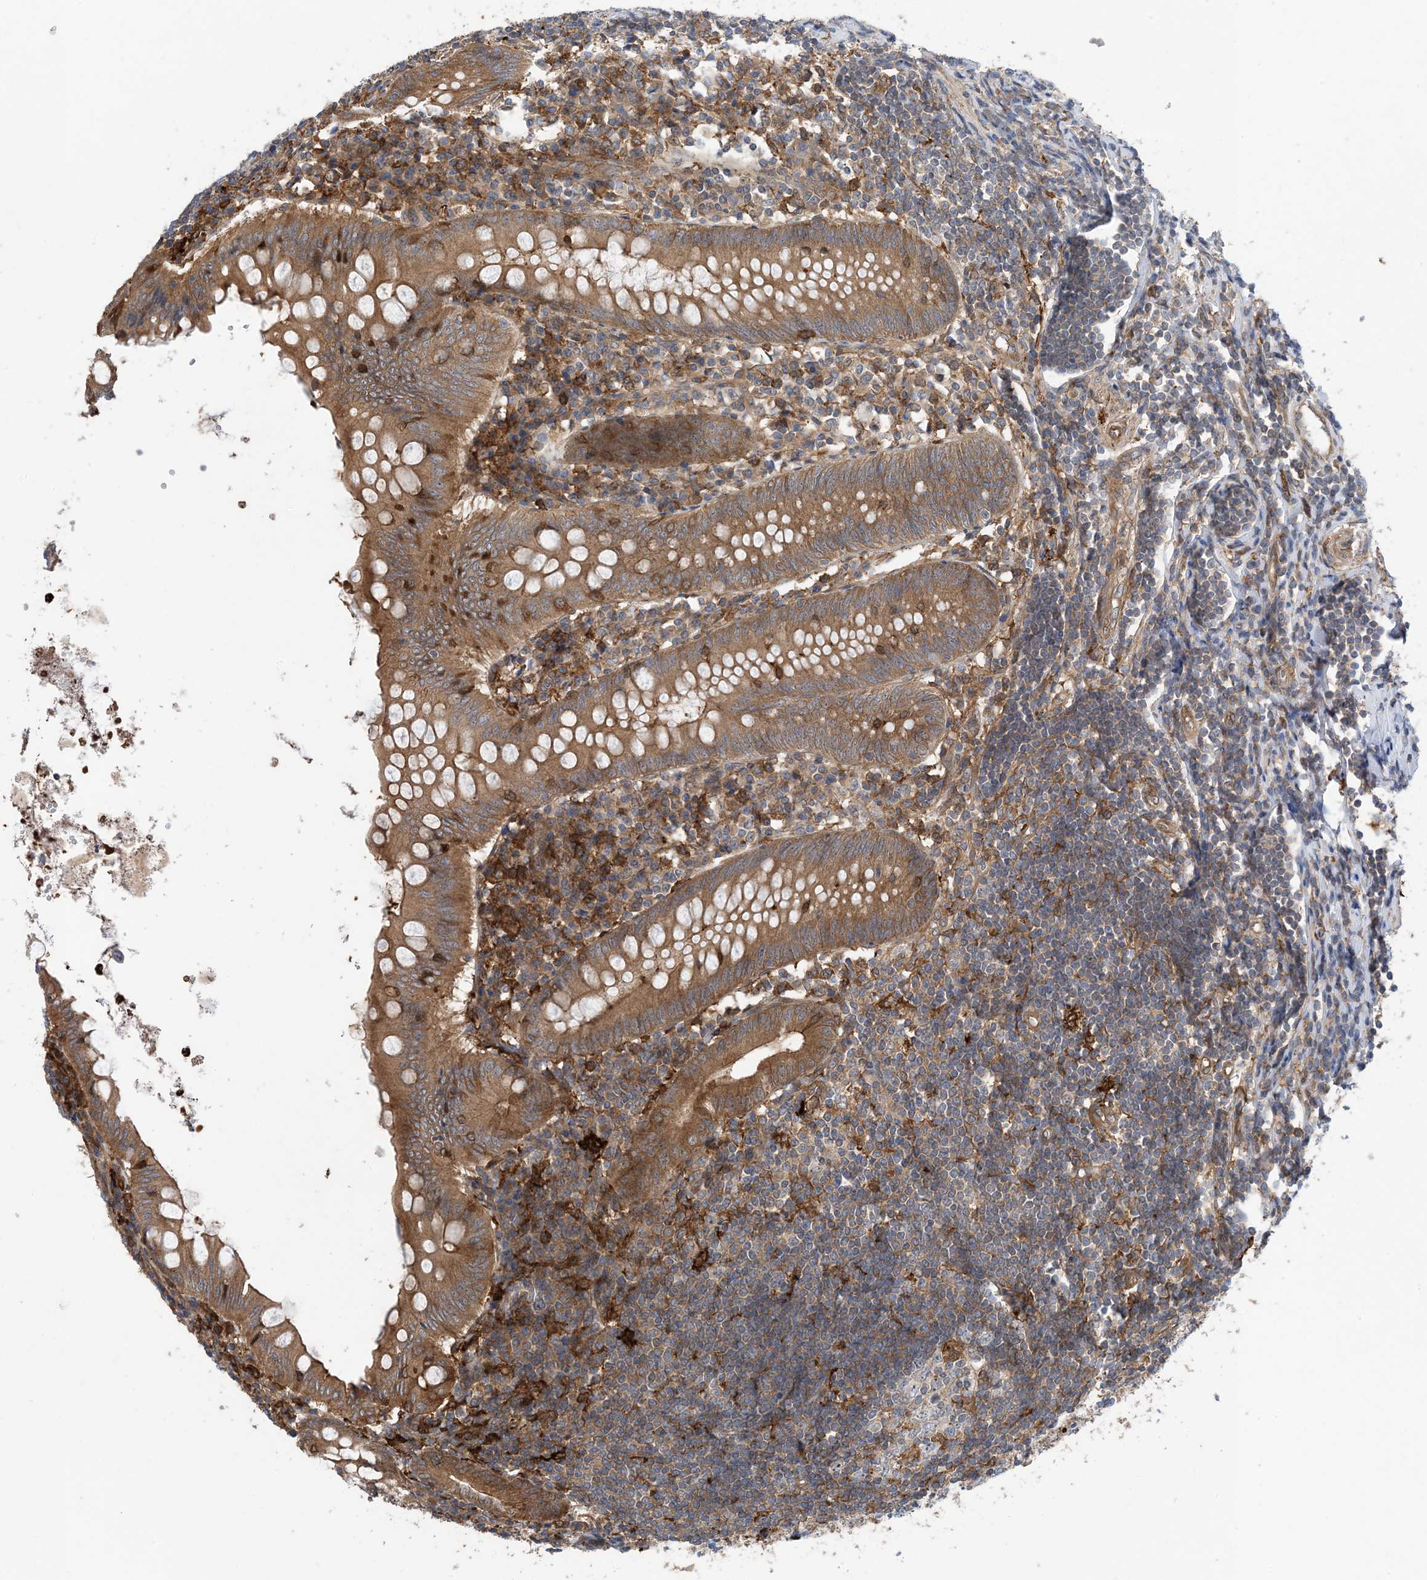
{"staining": {"intensity": "moderate", "quantity": ">75%", "location": "cytoplasmic/membranous"}, "tissue": "appendix", "cell_type": "Glandular cells", "image_type": "normal", "snomed": [{"axis": "morphology", "description": "Normal tissue, NOS"}, {"axis": "topography", "description": "Appendix"}], "caption": "Glandular cells display moderate cytoplasmic/membranous expression in about >75% of cells in normal appendix.", "gene": "HS1BP3", "patient": {"sex": "female", "age": 54}}